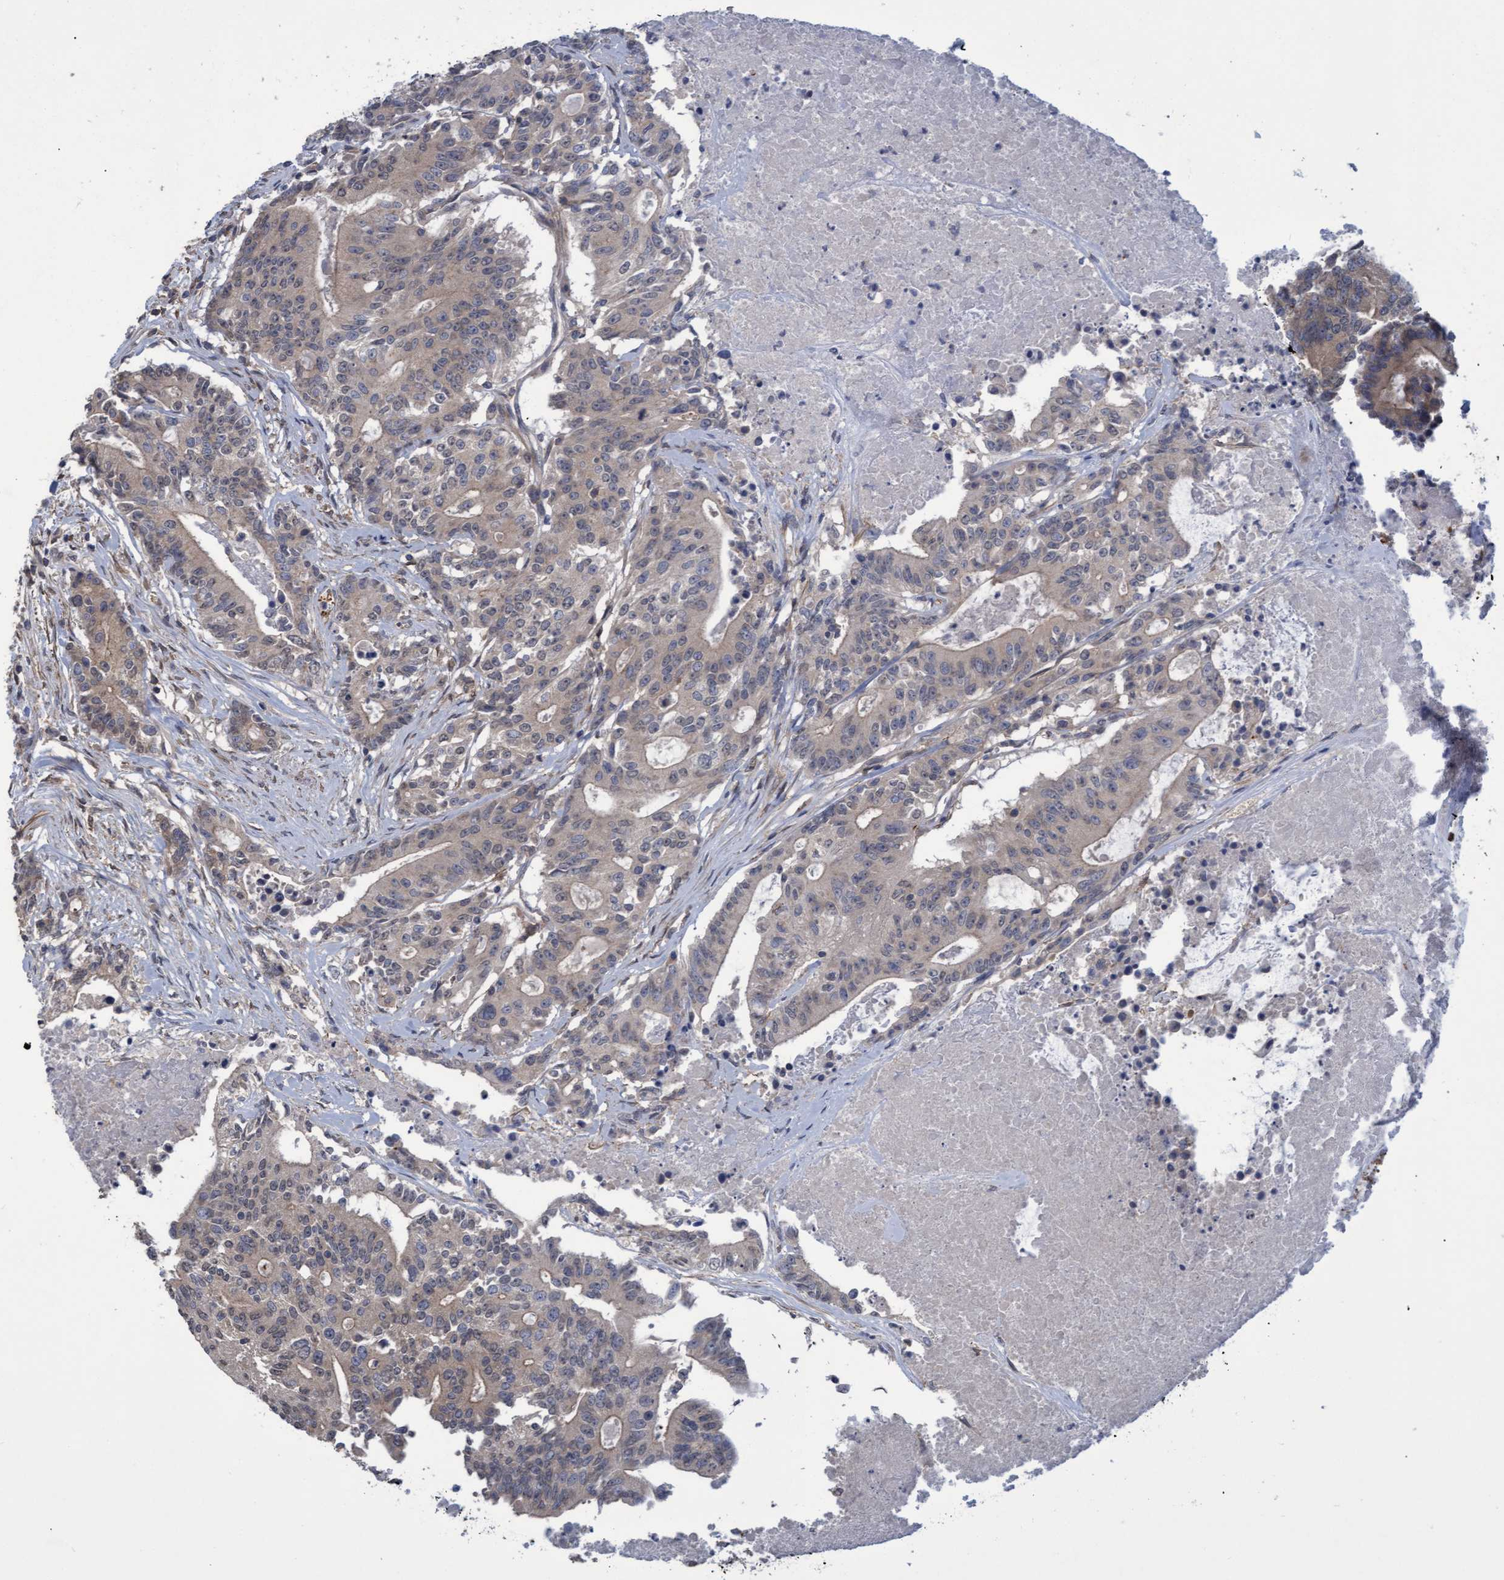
{"staining": {"intensity": "weak", "quantity": "25%-75%", "location": "cytoplasmic/membranous"}, "tissue": "colorectal cancer", "cell_type": "Tumor cells", "image_type": "cancer", "snomed": [{"axis": "morphology", "description": "Adenocarcinoma, NOS"}, {"axis": "topography", "description": "Colon"}], "caption": "IHC micrograph of human colorectal adenocarcinoma stained for a protein (brown), which reveals low levels of weak cytoplasmic/membranous staining in about 25%-75% of tumor cells.", "gene": "NAA15", "patient": {"sex": "female", "age": 77}}